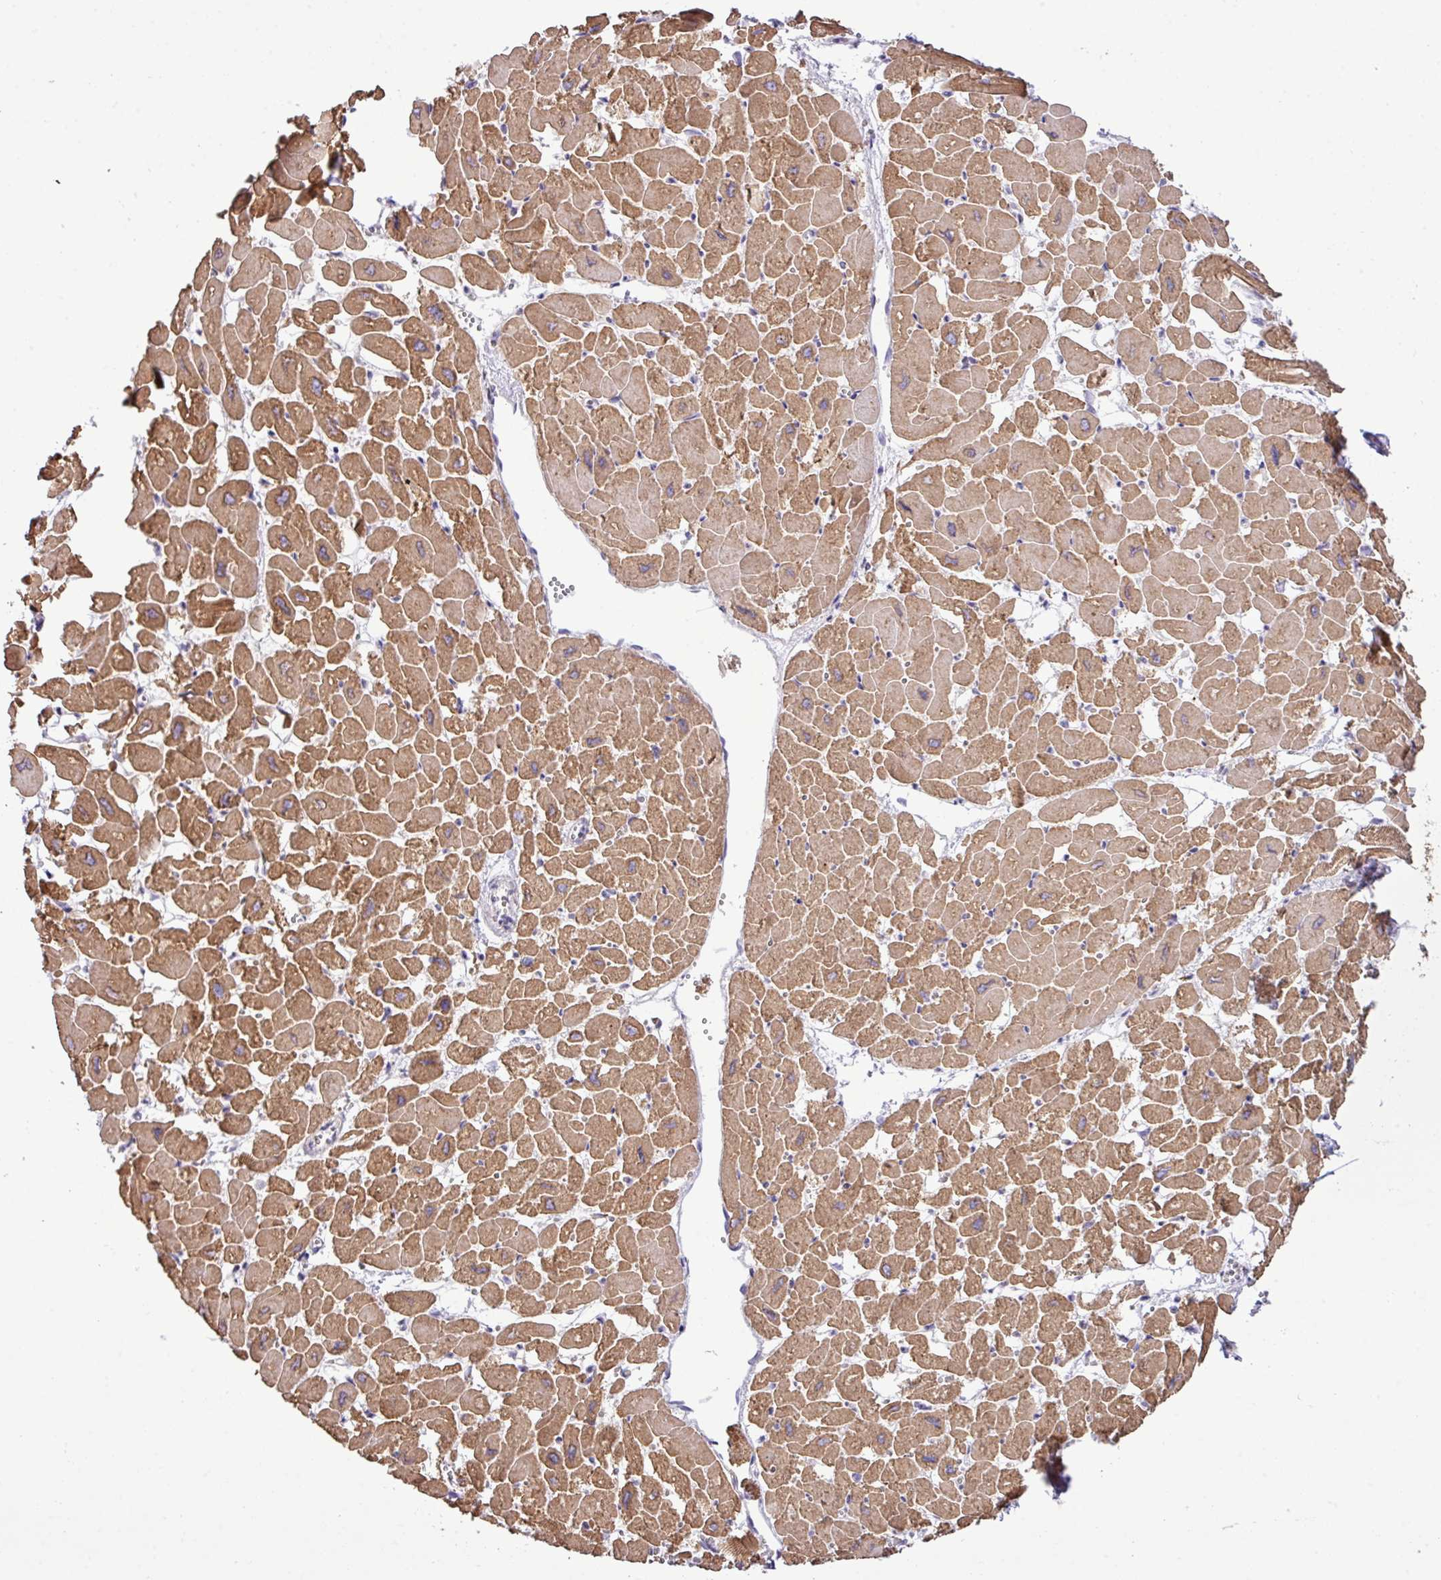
{"staining": {"intensity": "moderate", "quantity": ">75%", "location": "cytoplasmic/membranous"}, "tissue": "heart muscle", "cell_type": "Cardiomyocytes", "image_type": "normal", "snomed": [{"axis": "morphology", "description": "Normal tissue, NOS"}, {"axis": "topography", "description": "Heart"}], "caption": "Immunohistochemistry (IHC) photomicrograph of normal heart muscle stained for a protein (brown), which shows medium levels of moderate cytoplasmic/membranous expression in about >75% of cardiomyocytes.", "gene": "CFAP97", "patient": {"sex": "male", "age": 54}}